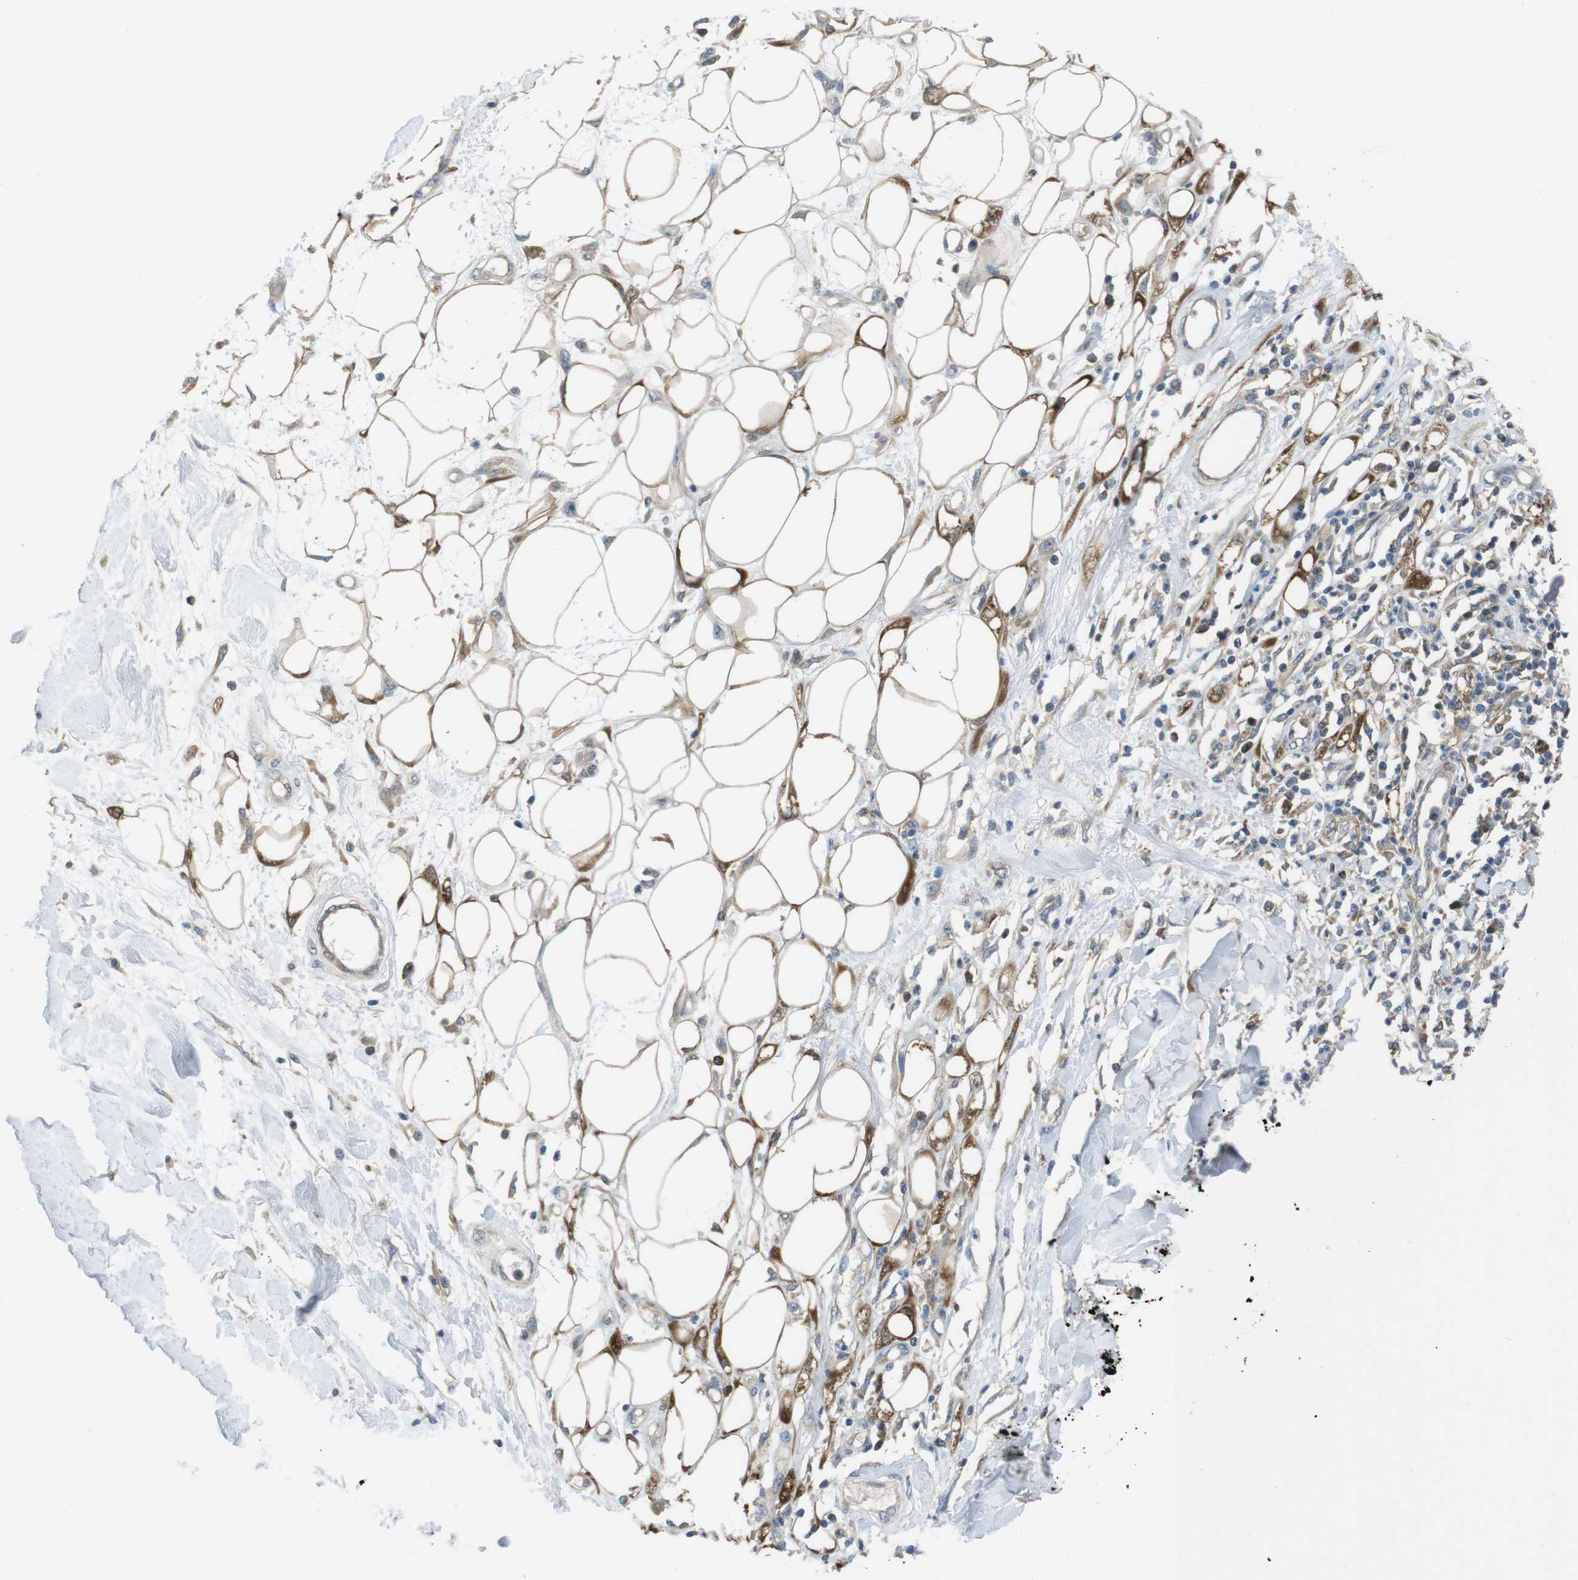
{"staining": {"intensity": "moderate", "quantity": ">75%", "location": "cytoplasmic/membranous"}, "tissue": "adipose tissue", "cell_type": "Adipocytes", "image_type": "normal", "snomed": [{"axis": "morphology", "description": "Normal tissue, NOS"}, {"axis": "morphology", "description": "Squamous cell carcinoma, NOS"}, {"axis": "topography", "description": "Skin"}, {"axis": "topography", "description": "Peripheral nerve tissue"}], "caption": "Normal adipose tissue was stained to show a protein in brown. There is medium levels of moderate cytoplasmic/membranous positivity in about >75% of adipocytes. (DAB IHC, brown staining for protein, blue staining for nuclei).", "gene": "MTHFD1L", "patient": {"sex": "male", "age": 83}}